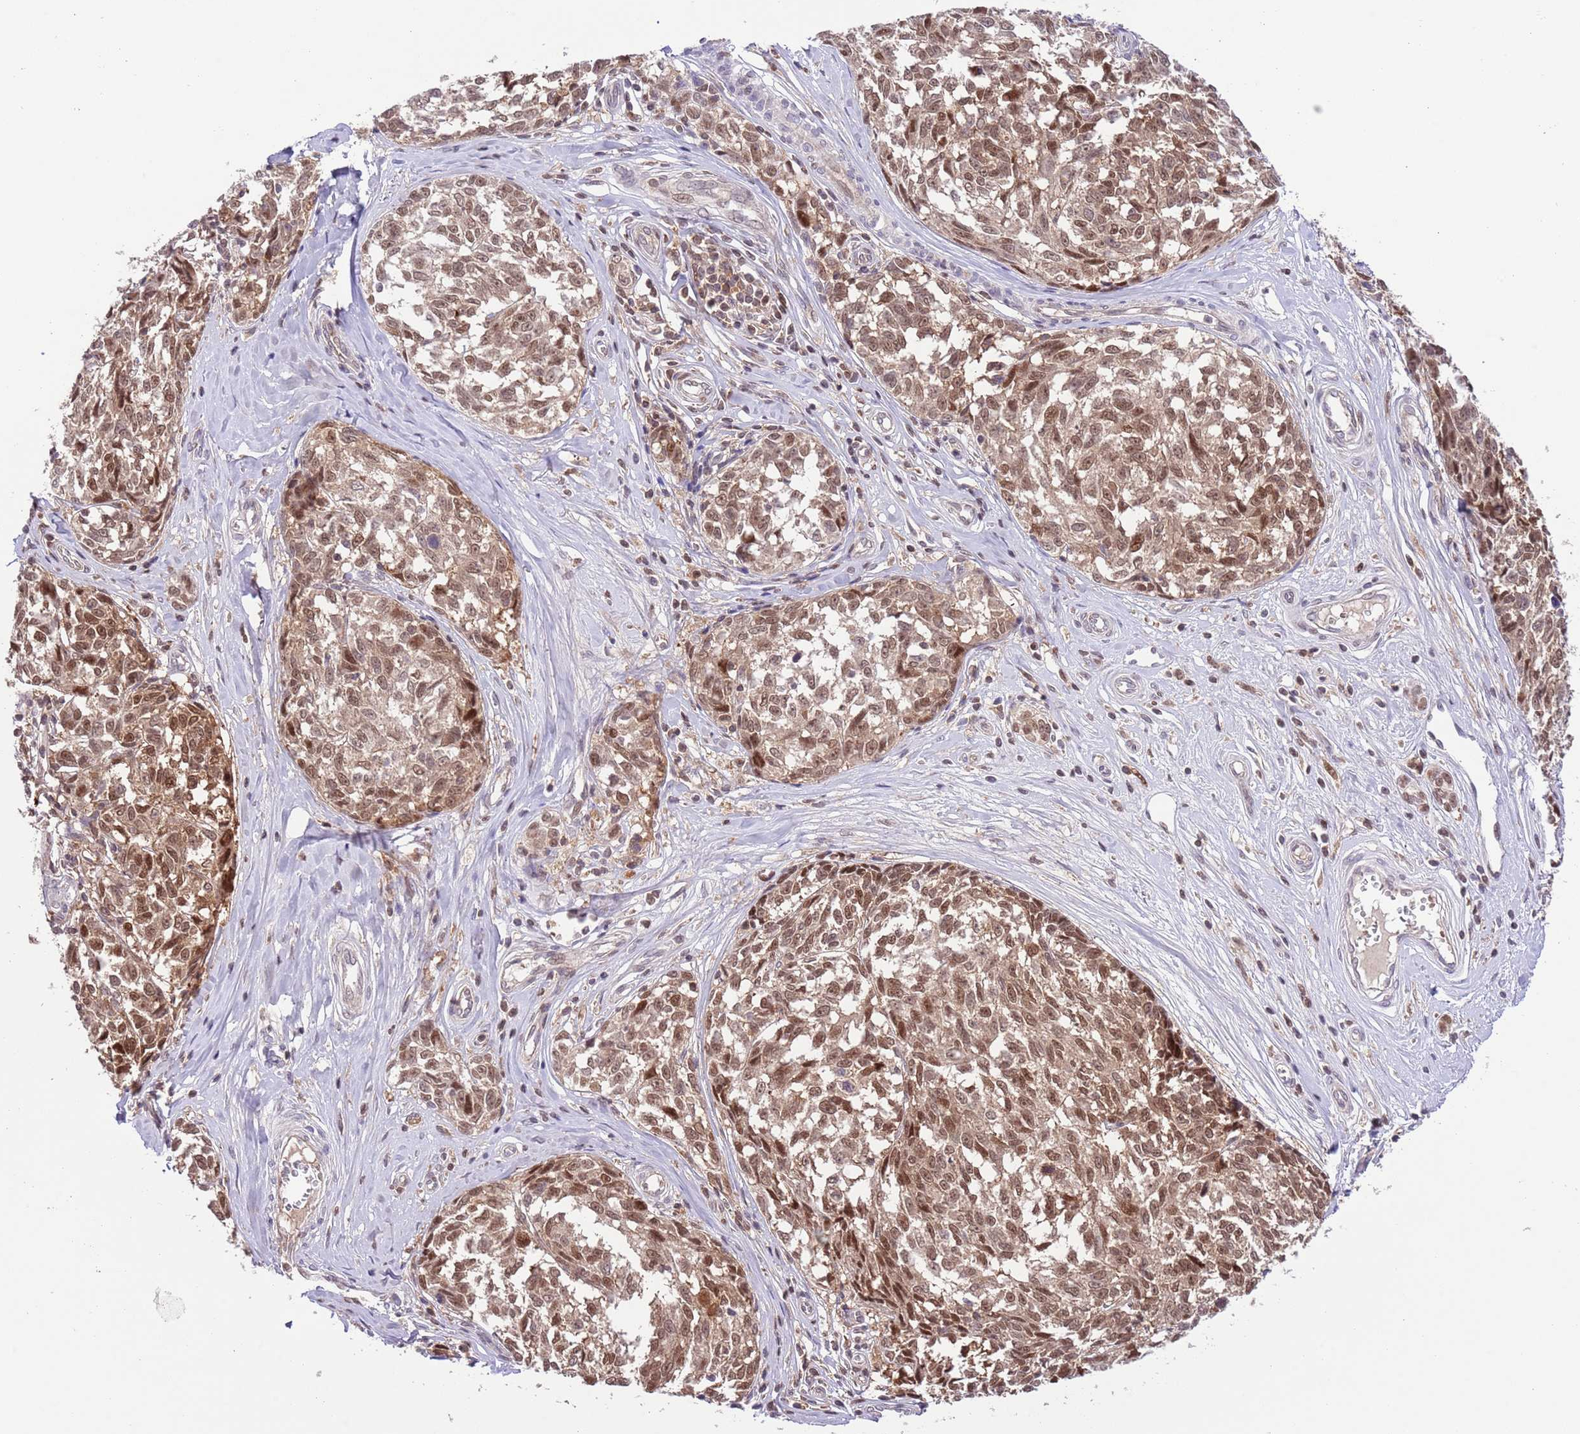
{"staining": {"intensity": "moderate", "quantity": ">75%", "location": "cytoplasmic/membranous,nuclear"}, "tissue": "melanoma", "cell_type": "Tumor cells", "image_type": "cancer", "snomed": [{"axis": "morphology", "description": "Normal tissue, NOS"}, {"axis": "morphology", "description": "Malignant melanoma, NOS"}, {"axis": "topography", "description": "Skin"}], "caption": "The photomicrograph exhibits immunohistochemical staining of melanoma. There is moderate cytoplasmic/membranous and nuclear positivity is identified in about >75% of tumor cells.", "gene": "HDHD2", "patient": {"sex": "female", "age": 64}}